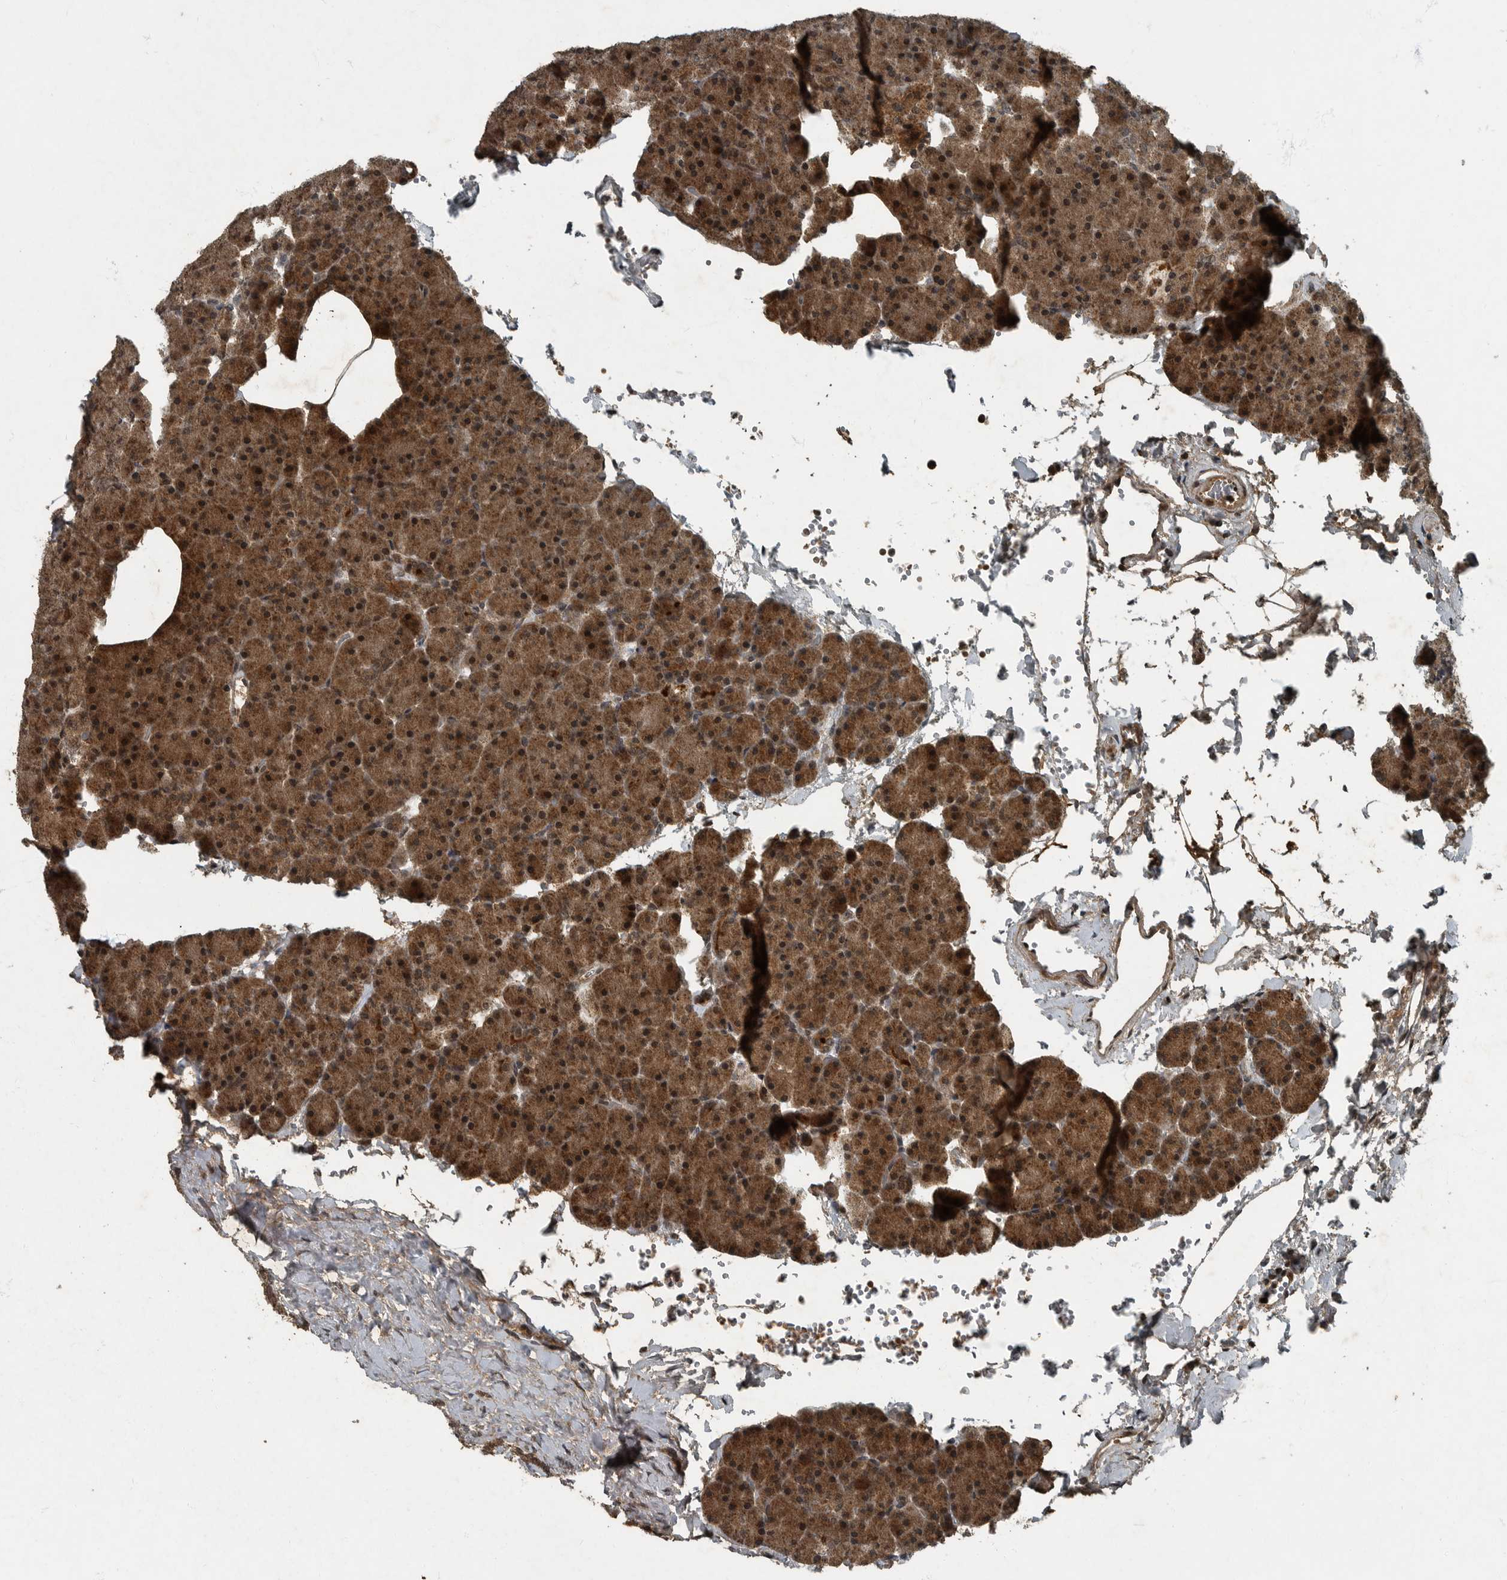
{"staining": {"intensity": "moderate", "quantity": ">75%", "location": "cytoplasmic/membranous,nuclear"}, "tissue": "pancreas", "cell_type": "Exocrine glandular cells", "image_type": "normal", "snomed": [{"axis": "morphology", "description": "Normal tissue, NOS"}, {"axis": "morphology", "description": "Carcinoid, malignant, NOS"}, {"axis": "topography", "description": "Pancreas"}], "caption": "Exocrine glandular cells show moderate cytoplasmic/membranous,nuclear positivity in approximately >75% of cells in normal pancreas.", "gene": "FOXO1", "patient": {"sex": "female", "age": 35}}